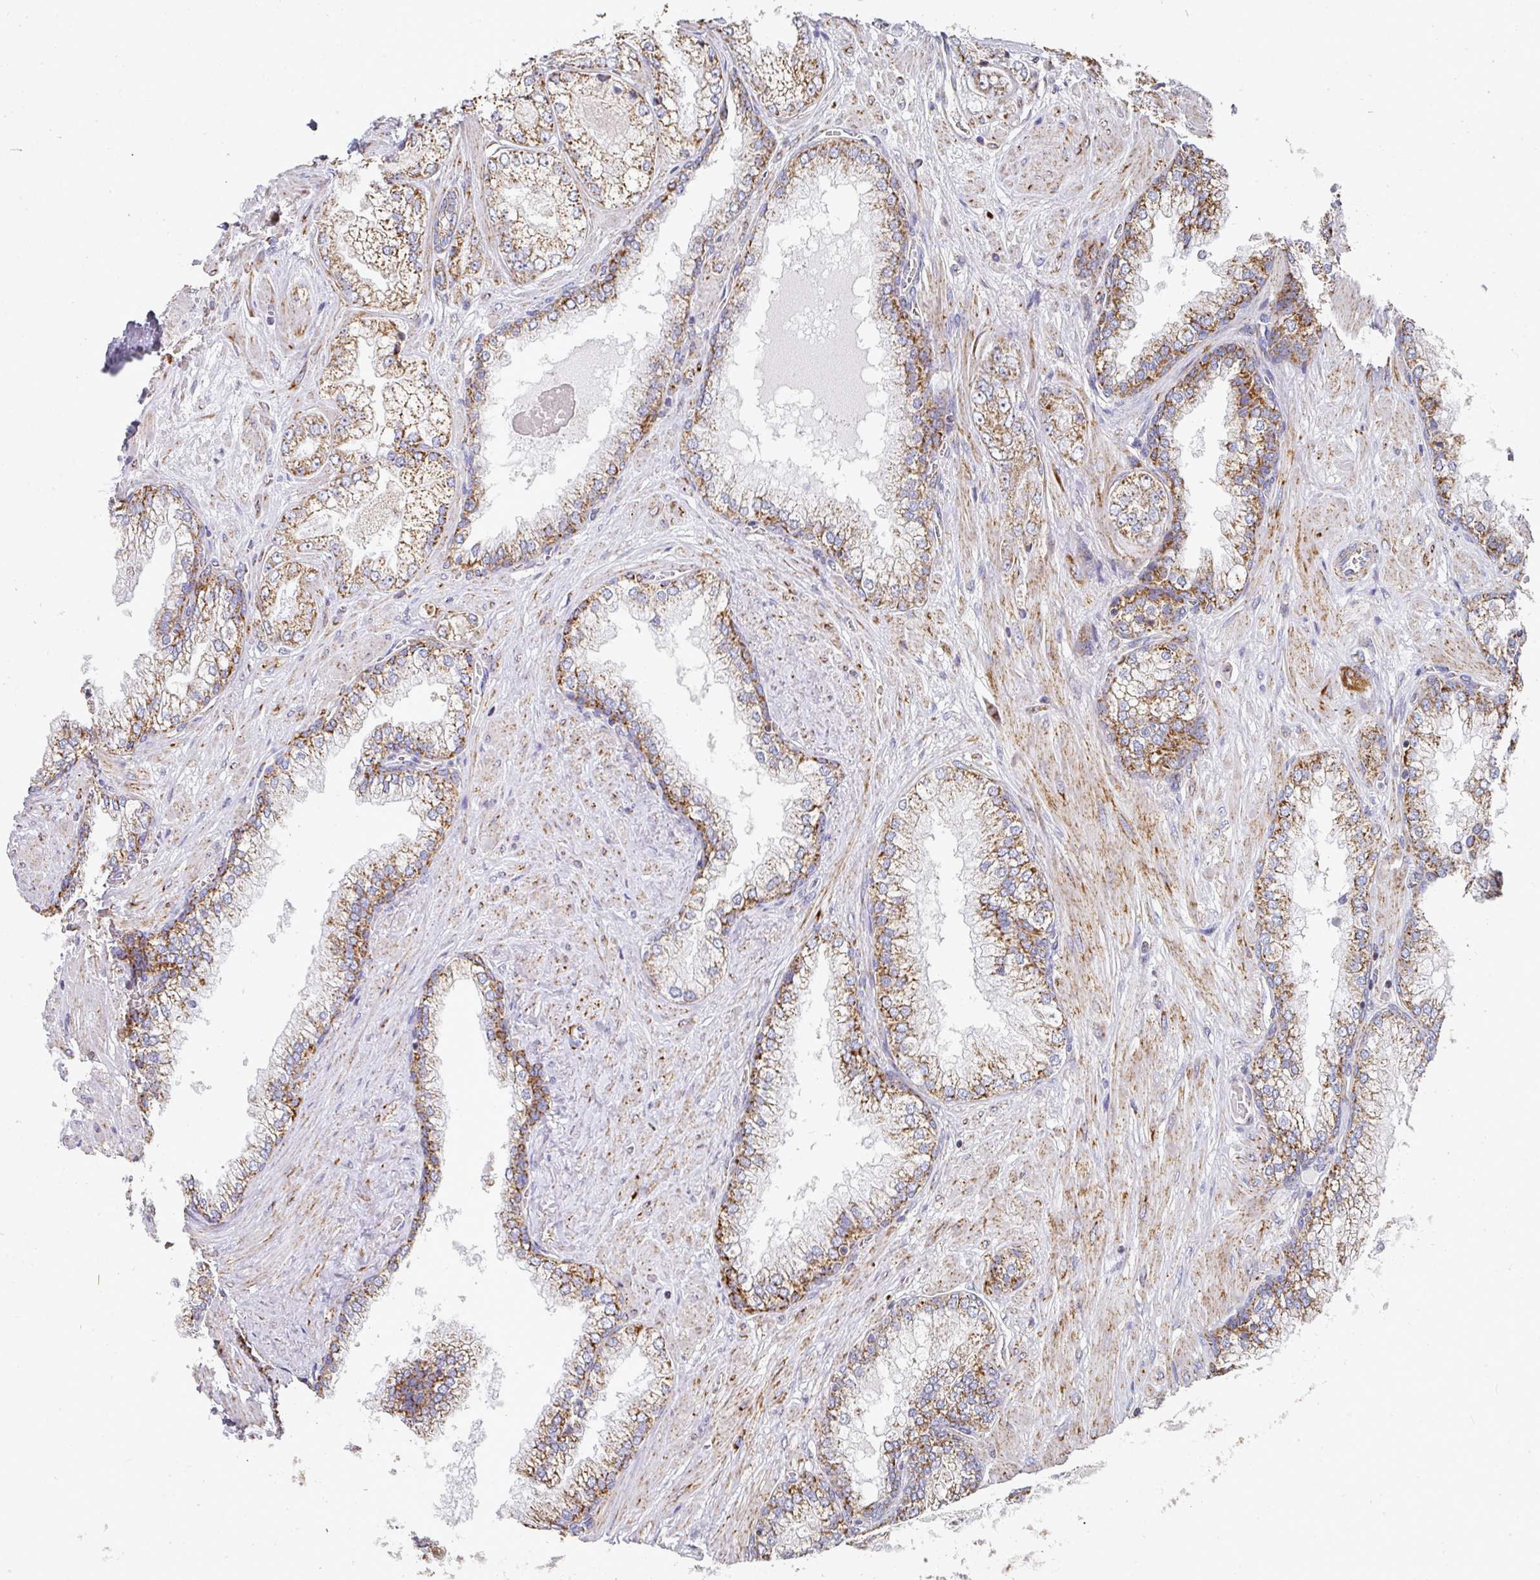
{"staining": {"intensity": "strong", "quantity": ">75%", "location": "cytoplasmic/membranous"}, "tissue": "prostate cancer", "cell_type": "Tumor cells", "image_type": "cancer", "snomed": [{"axis": "morphology", "description": "Adenocarcinoma, Low grade"}, {"axis": "topography", "description": "Prostate"}], "caption": "Immunohistochemistry (IHC) staining of prostate adenocarcinoma (low-grade), which exhibits high levels of strong cytoplasmic/membranous positivity in about >75% of tumor cells indicating strong cytoplasmic/membranous protein expression. The staining was performed using DAB (3,3'-diaminobenzidine) (brown) for protein detection and nuclei were counterstained in hematoxylin (blue).", "gene": "UQCRFS1", "patient": {"sex": "male", "age": 57}}